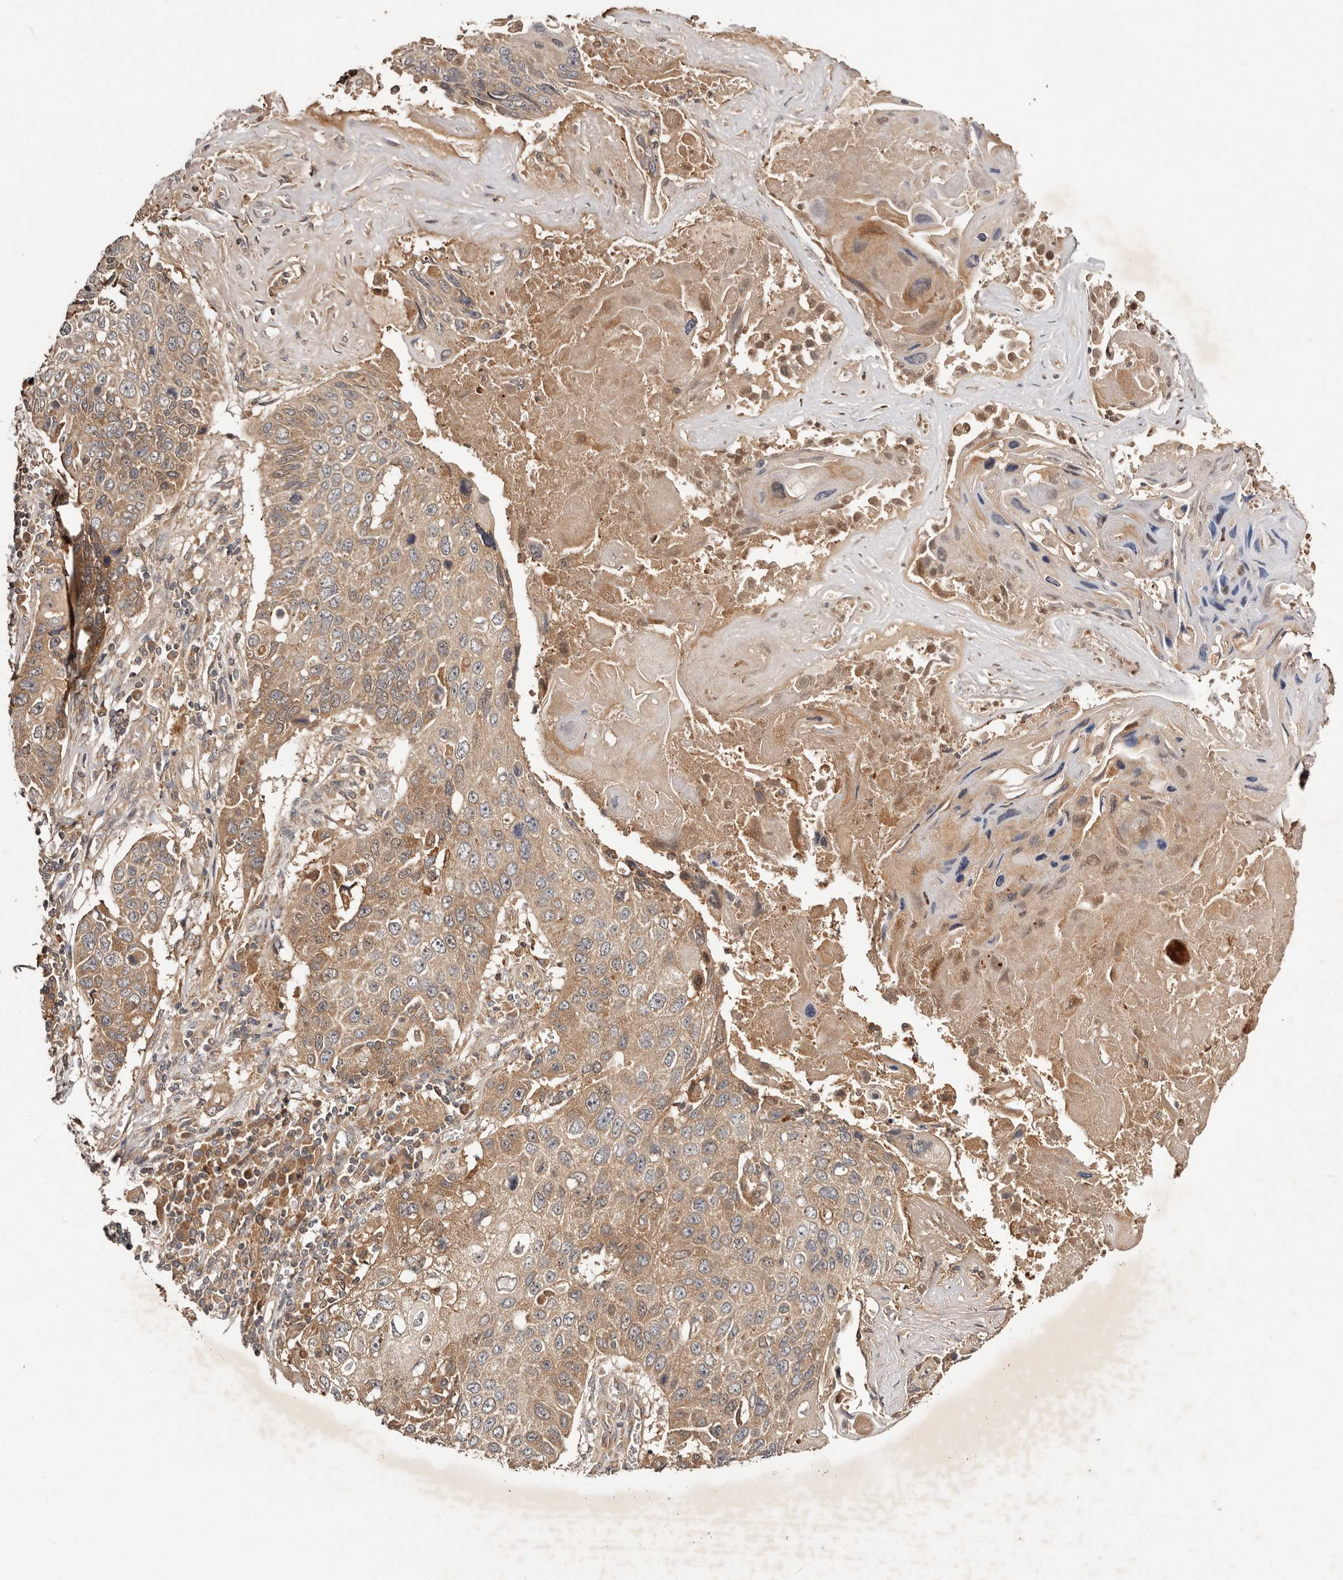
{"staining": {"intensity": "moderate", "quantity": ">75%", "location": "cytoplasmic/membranous"}, "tissue": "lung cancer", "cell_type": "Tumor cells", "image_type": "cancer", "snomed": [{"axis": "morphology", "description": "Squamous cell carcinoma, NOS"}, {"axis": "topography", "description": "Lung"}], "caption": "Squamous cell carcinoma (lung) stained with DAB immunohistochemistry exhibits medium levels of moderate cytoplasmic/membranous positivity in approximately >75% of tumor cells.", "gene": "PKIB", "patient": {"sex": "male", "age": 61}}